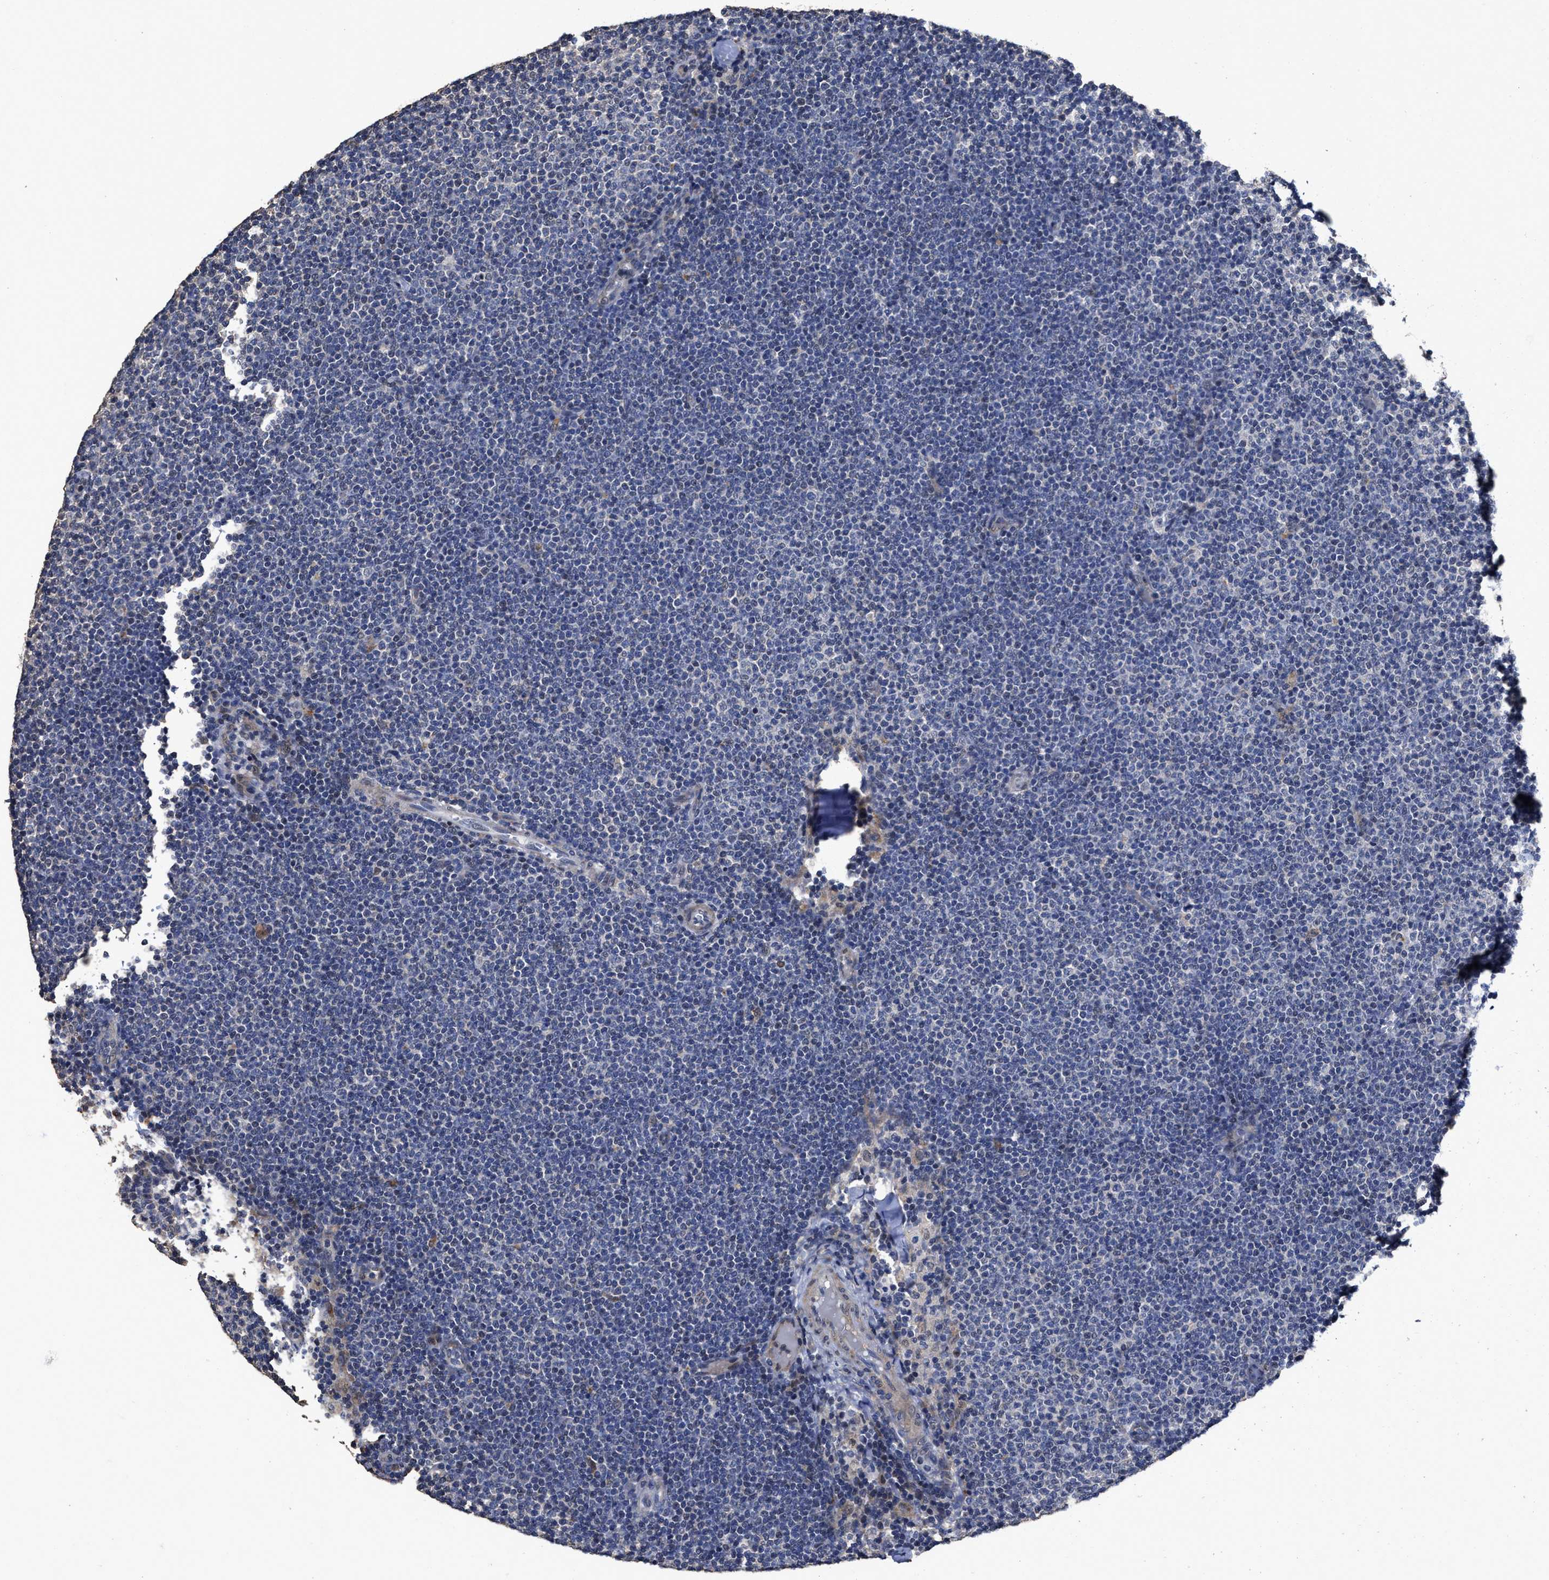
{"staining": {"intensity": "negative", "quantity": "none", "location": "none"}, "tissue": "lymphoma", "cell_type": "Tumor cells", "image_type": "cancer", "snomed": [{"axis": "morphology", "description": "Malignant lymphoma, non-Hodgkin's type, Low grade"}, {"axis": "topography", "description": "Lymph node"}], "caption": "Tumor cells show no significant protein expression in lymphoma. (DAB immunohistochemistry (IHC) visualized using brightfield microscopy, high magnification).", "gene": "ZFAT", "patient": {"sex": "female", "age": 53}}